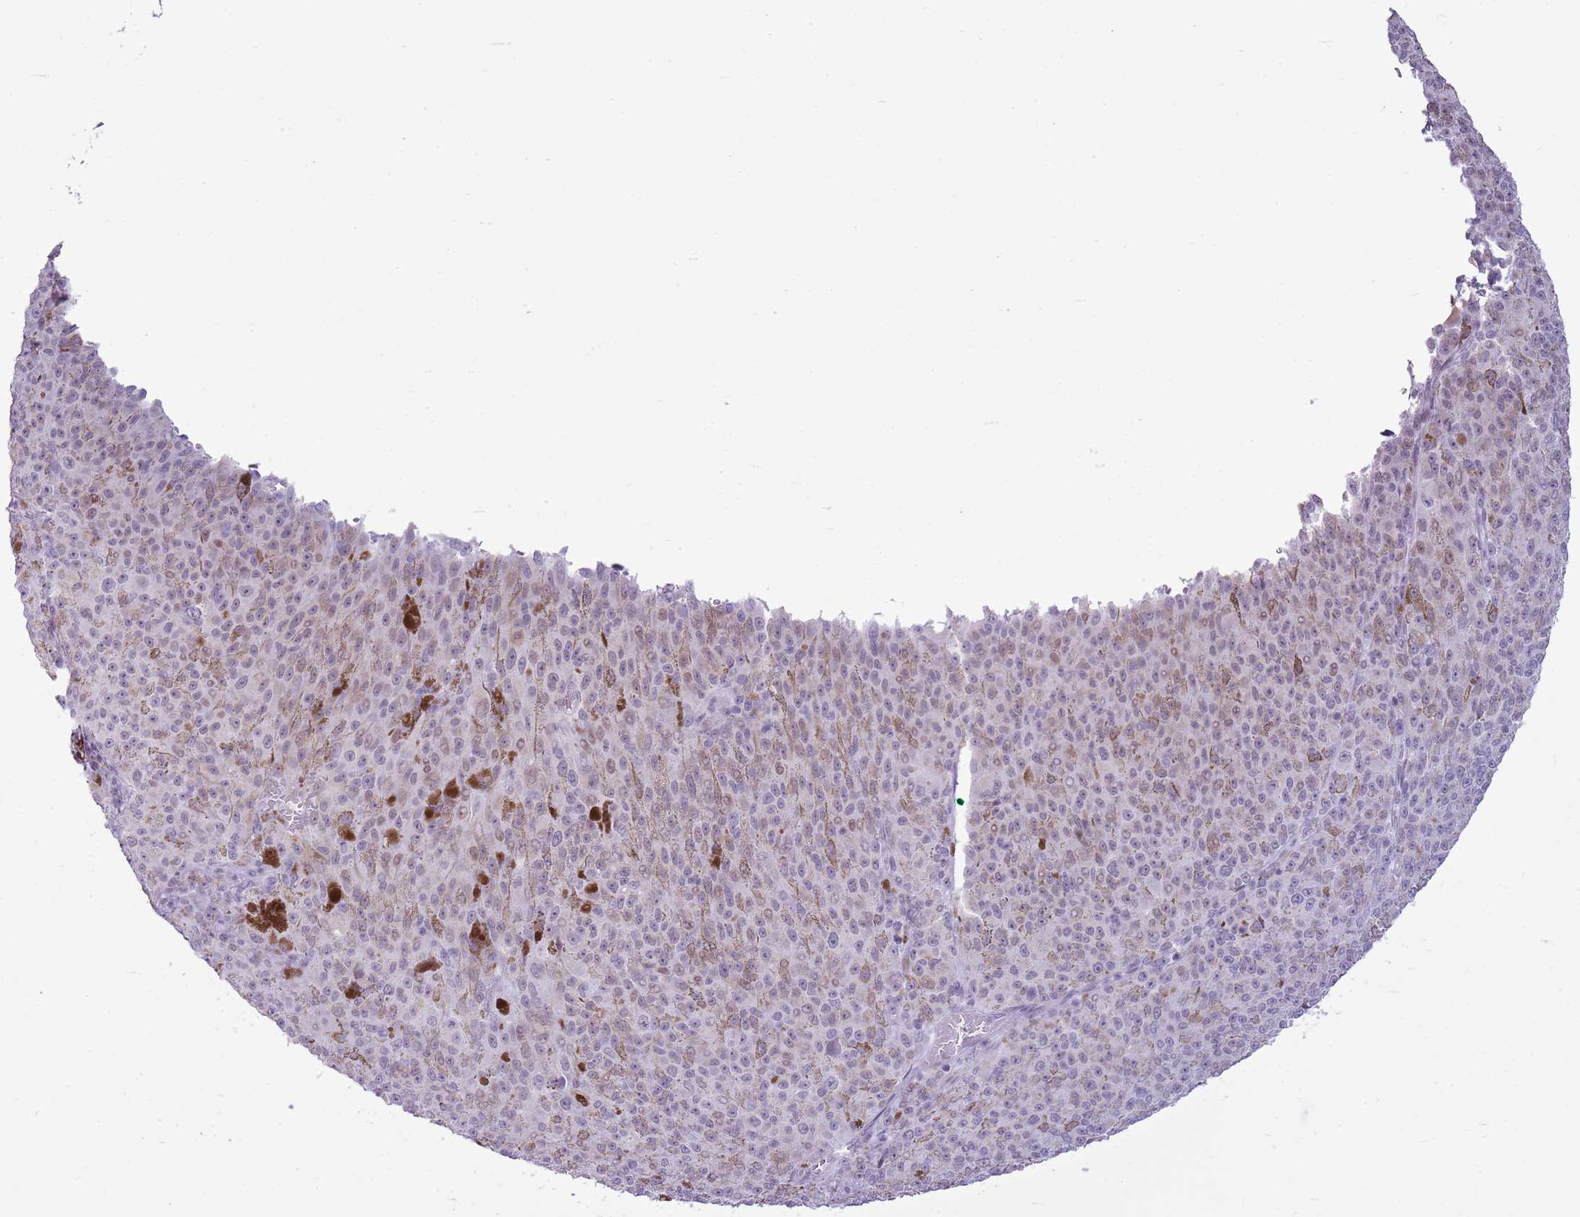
{"staining": {"intensity": "negative", "quantity": "none", "location": "none"}, "tissue": "melanoma", "cell_type": "Tumor cells", "image_type": "cancer", "snomed": [{"axis": "morphology", "description": "Malignant melanoma, NOS"}, {"axis": "topography", "description": "Skin"}], "caption": "IHC of human melanoma shows no positivity in tumor cells. The staining was performed using DAB (3,3'-diaminobenzidine) to visualize the protein expression in brown, while the nuclei were stained in blue with hematoxylin (Magnification: 20x).", "gene": "RPL3L", "patient": {"sex": "female", "age": 52}}